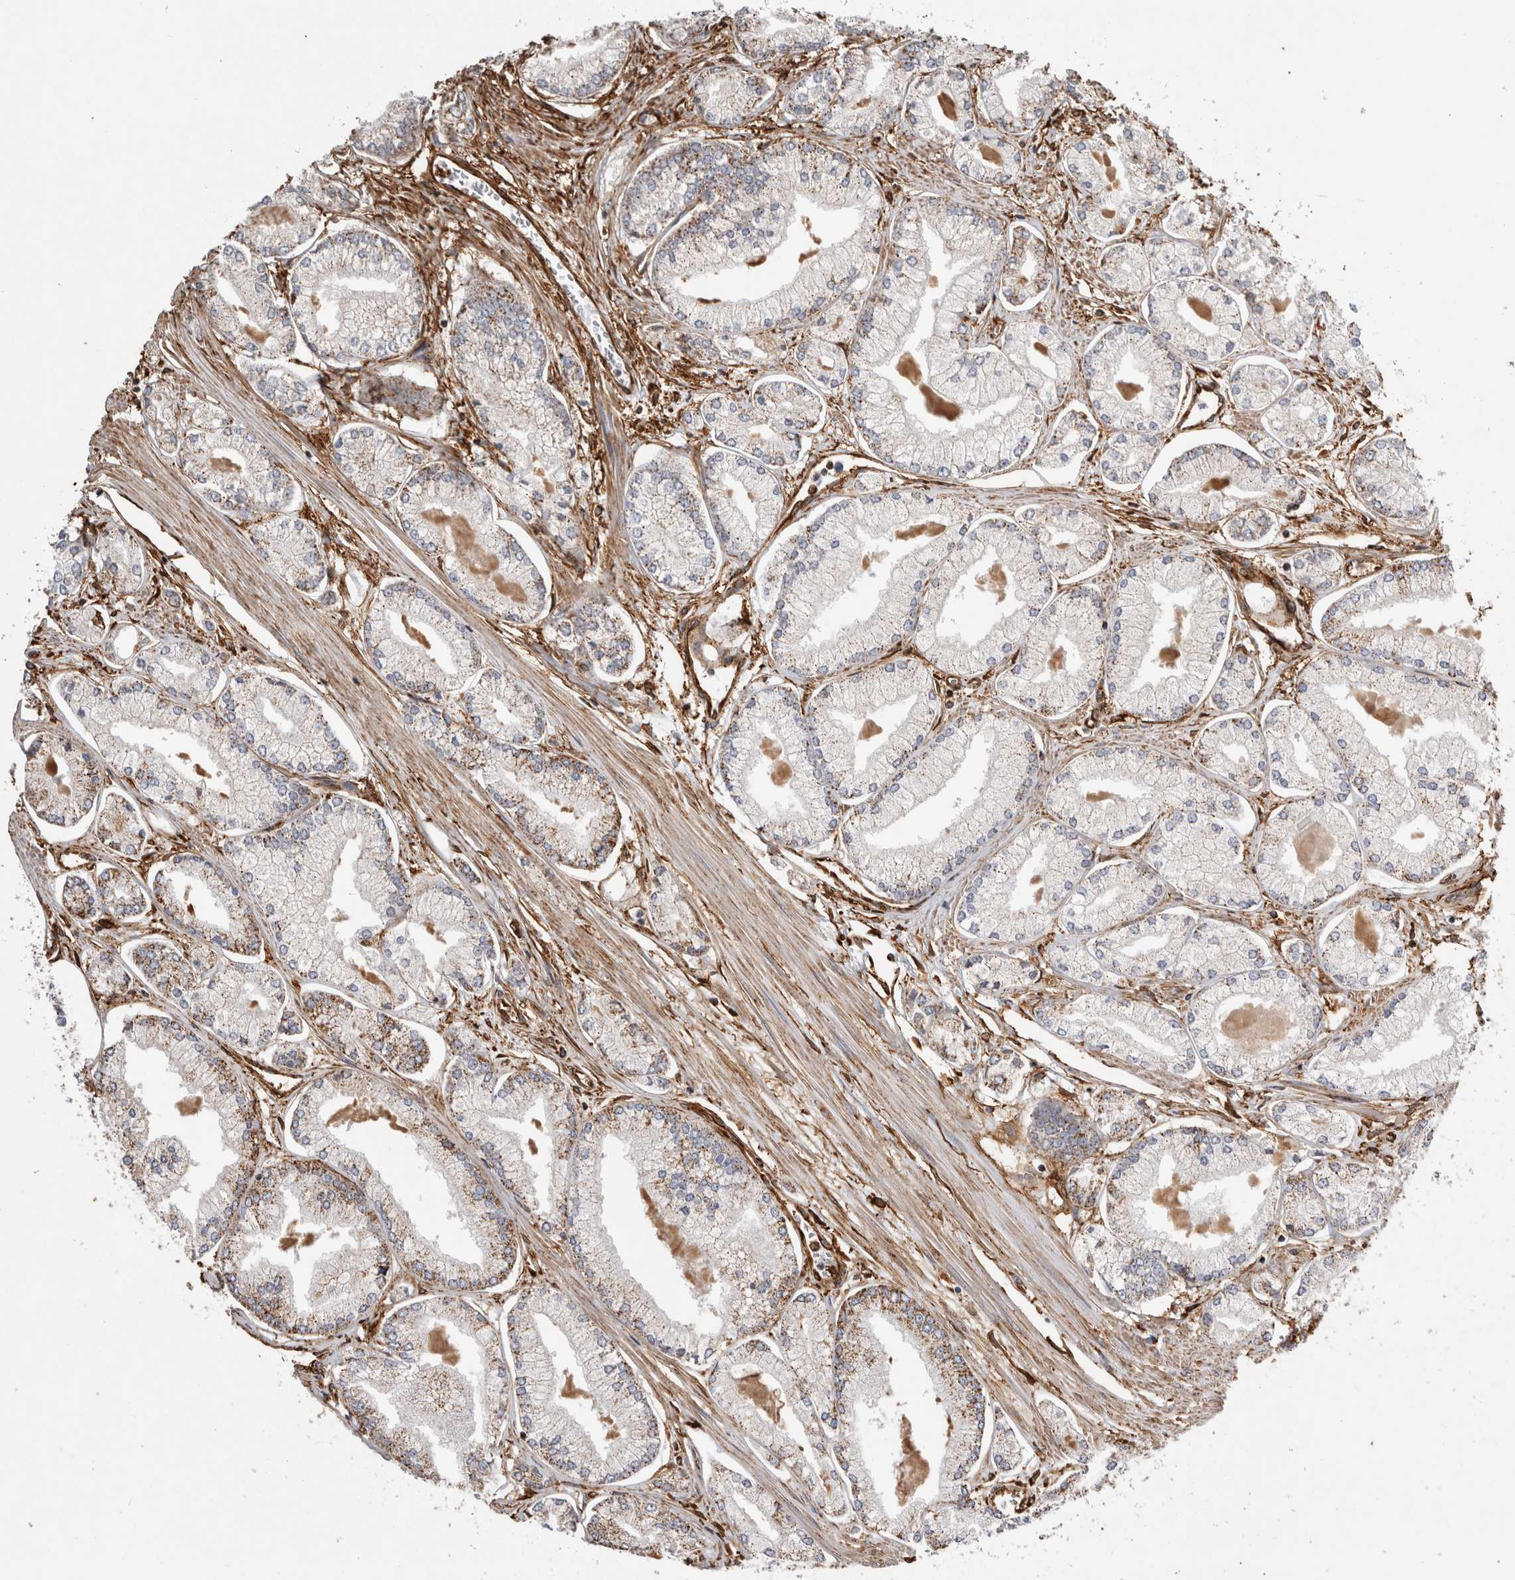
{"staining": {"intensity": "moderate", "quantity": "<25%", "location": "cytoplasmic/membranous"}, "tissue": "prostate cancer", "cell_type": "Tumor cells", "image_type": "cancer", "snomed": [{"axis": "morphology", "description": "Adenocarcinoma, Low grade"}, {"axis": "topography", "description": "Prostate"}], "caption": "This micrograph shows IHC staining of prostate cancer (low-grade adenocarcinoma), with low moderate cytoplasmic/membranous expression in approximately <25% of tumor cells.", "gene": "ZNF397", "patient": {"sex": "male", "age": 52}}